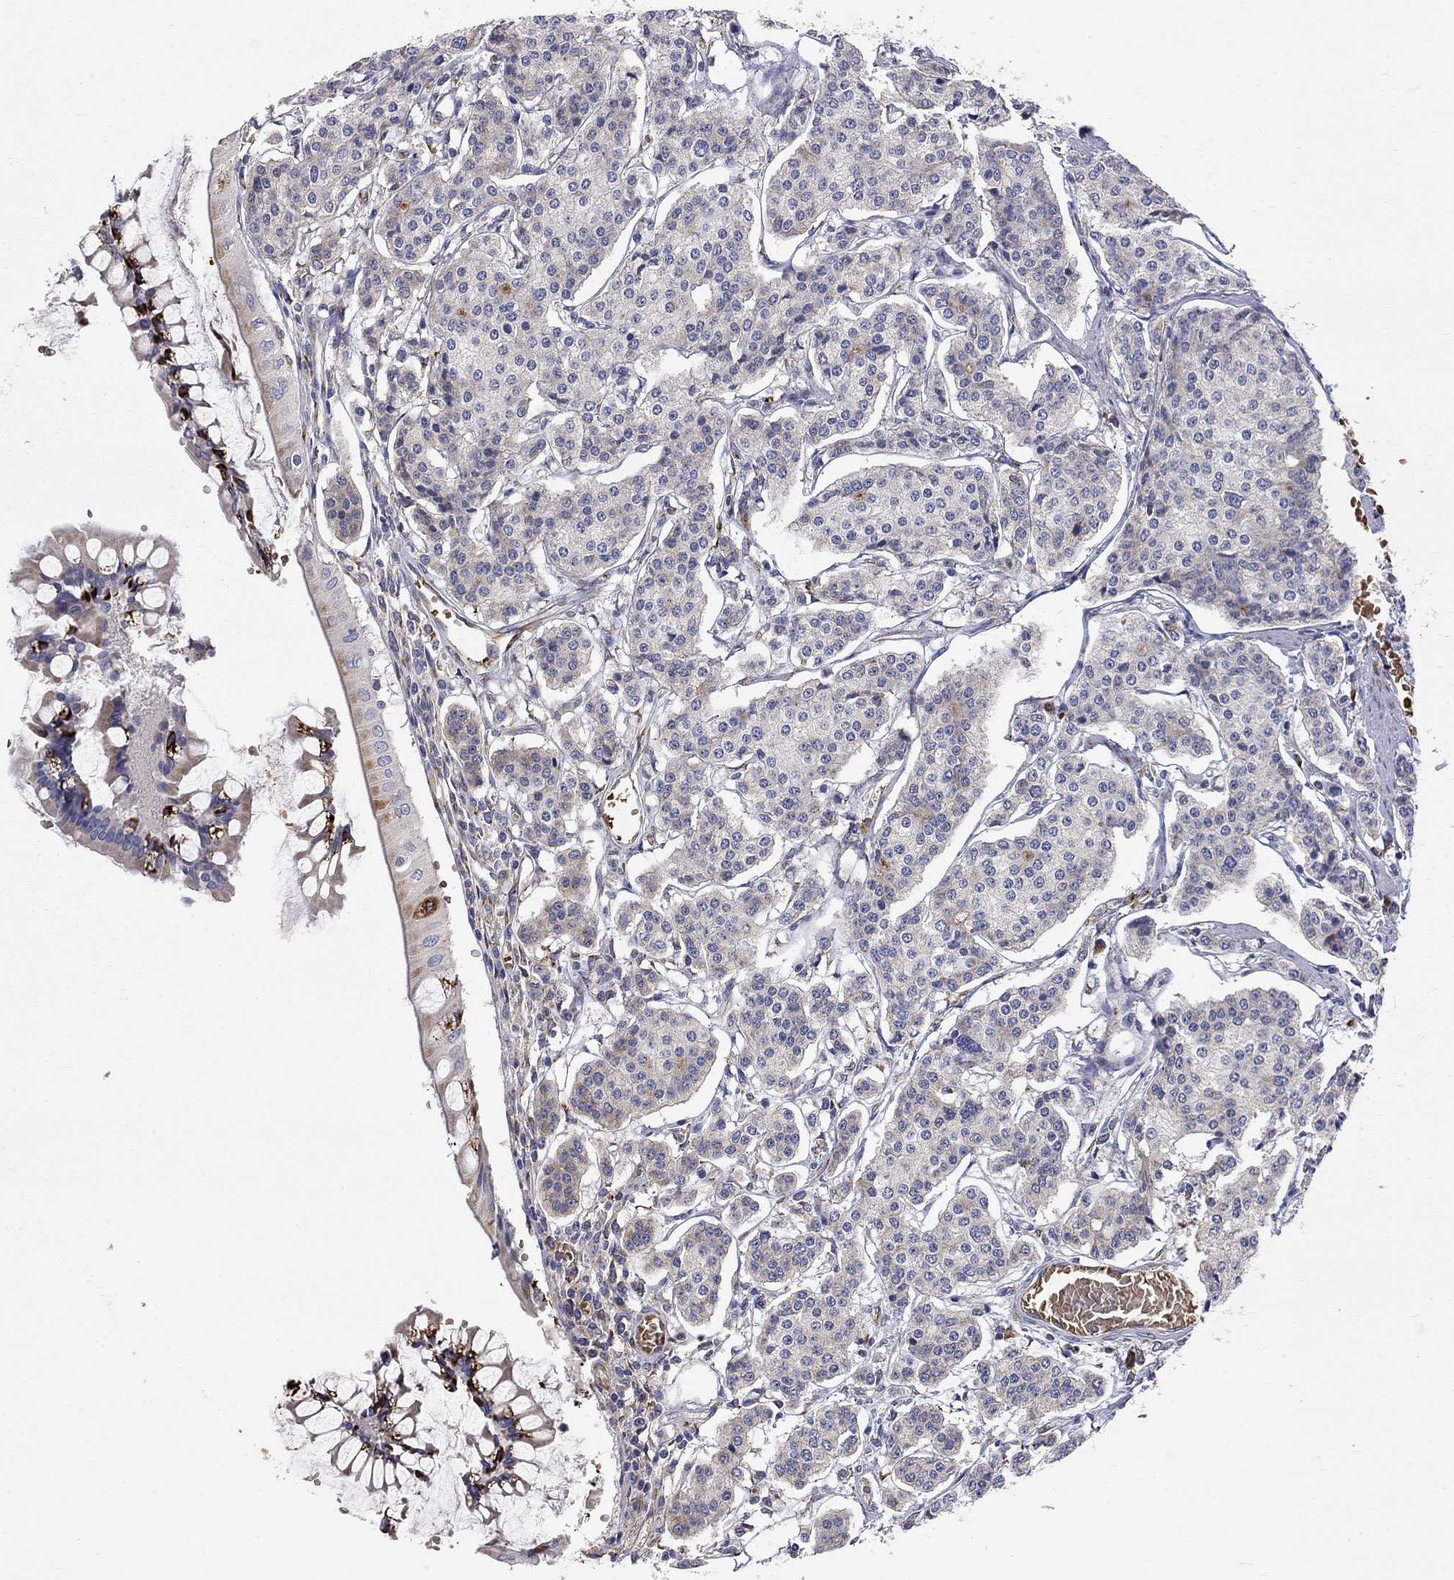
{"staining": {"intensity": "negative", "quantity": "none", "location": "none"}, "tissue": "carcinoid", "cell_type": "Tumor cells", "image_type": "cancer", "snomed": [{"axis": "morphology", "description": "Carcinoid, malignant, NOS"}, {"axis": "topography", "description": "Small intestine"}], "caption": "This image is of carcinoid (malignant) stained with immunohistochemistry to label a protein in brown with the nuclei are counter-stained blue. There is no staining in tumor cells. Brightfield microscopy of immunohistochemistry (IHC) stained with DAB (brown) and hematoxylin (blue), captured at high magnification.", "gene": "CASTOR1", "patient": {"sex": "female", "age": 65}}